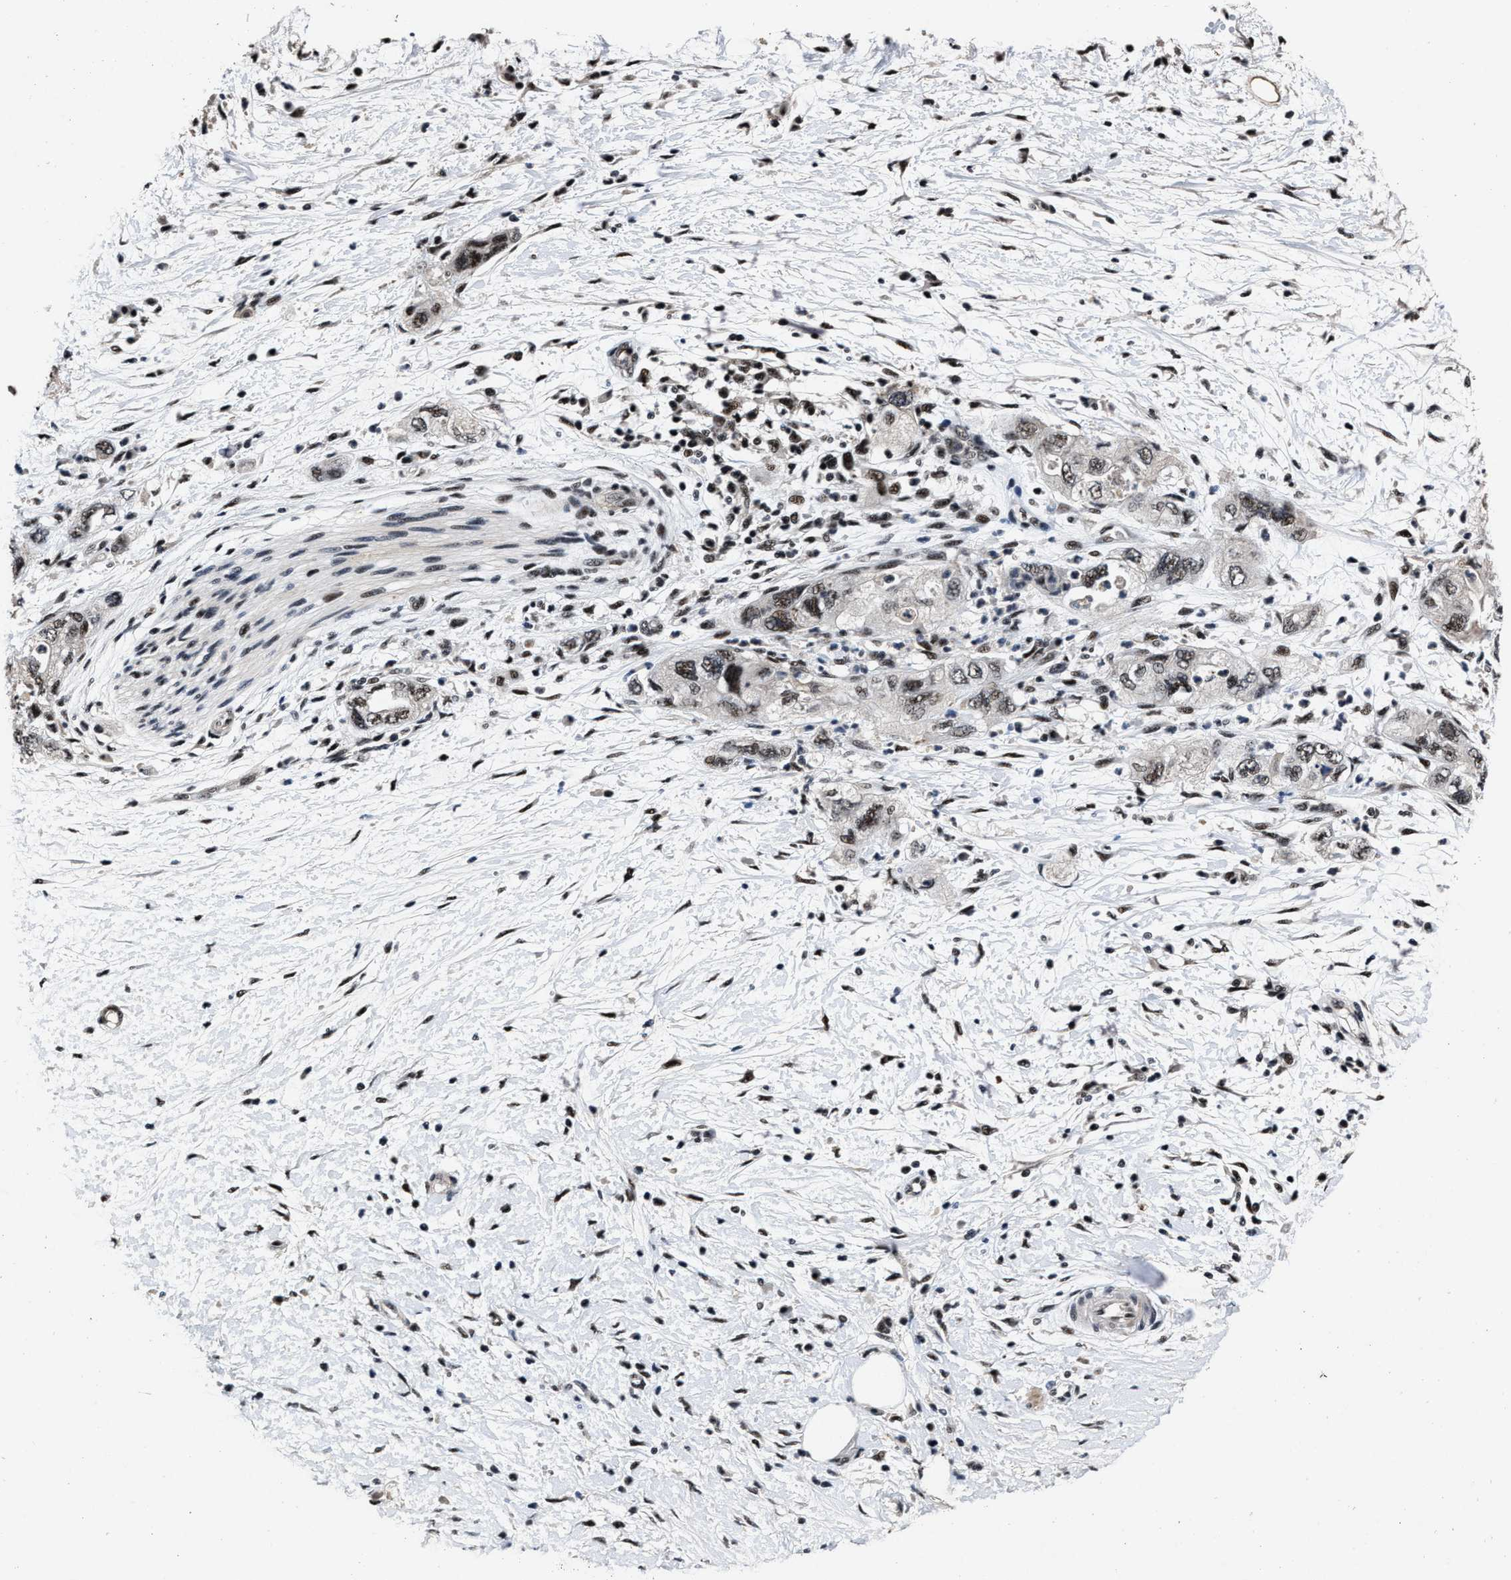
{"staining": {"intensity": "weak", "quantity": ">75%", "location": "nuclear"}, "tissue": "pancreatic cancer", "cell_type": "Tumor cells", "image_type": "cancer", "snomed": [{"axis": "morphology", "description": "Adenocarcinoma, NOS"}, {"axis": "topography", "description": "Pancreas"}], "caption": "Immunohistochemical staining of pancreatic adenocarcinoma shows low levels of weak nuclear staining in about >75% of tumor cells. Immunohistochemistry (ihc) stains the protein of interest in brown and the nuclei are stained blue.", "gene": "ZNF233", "patient": {"sex": "female", "age": 73}}